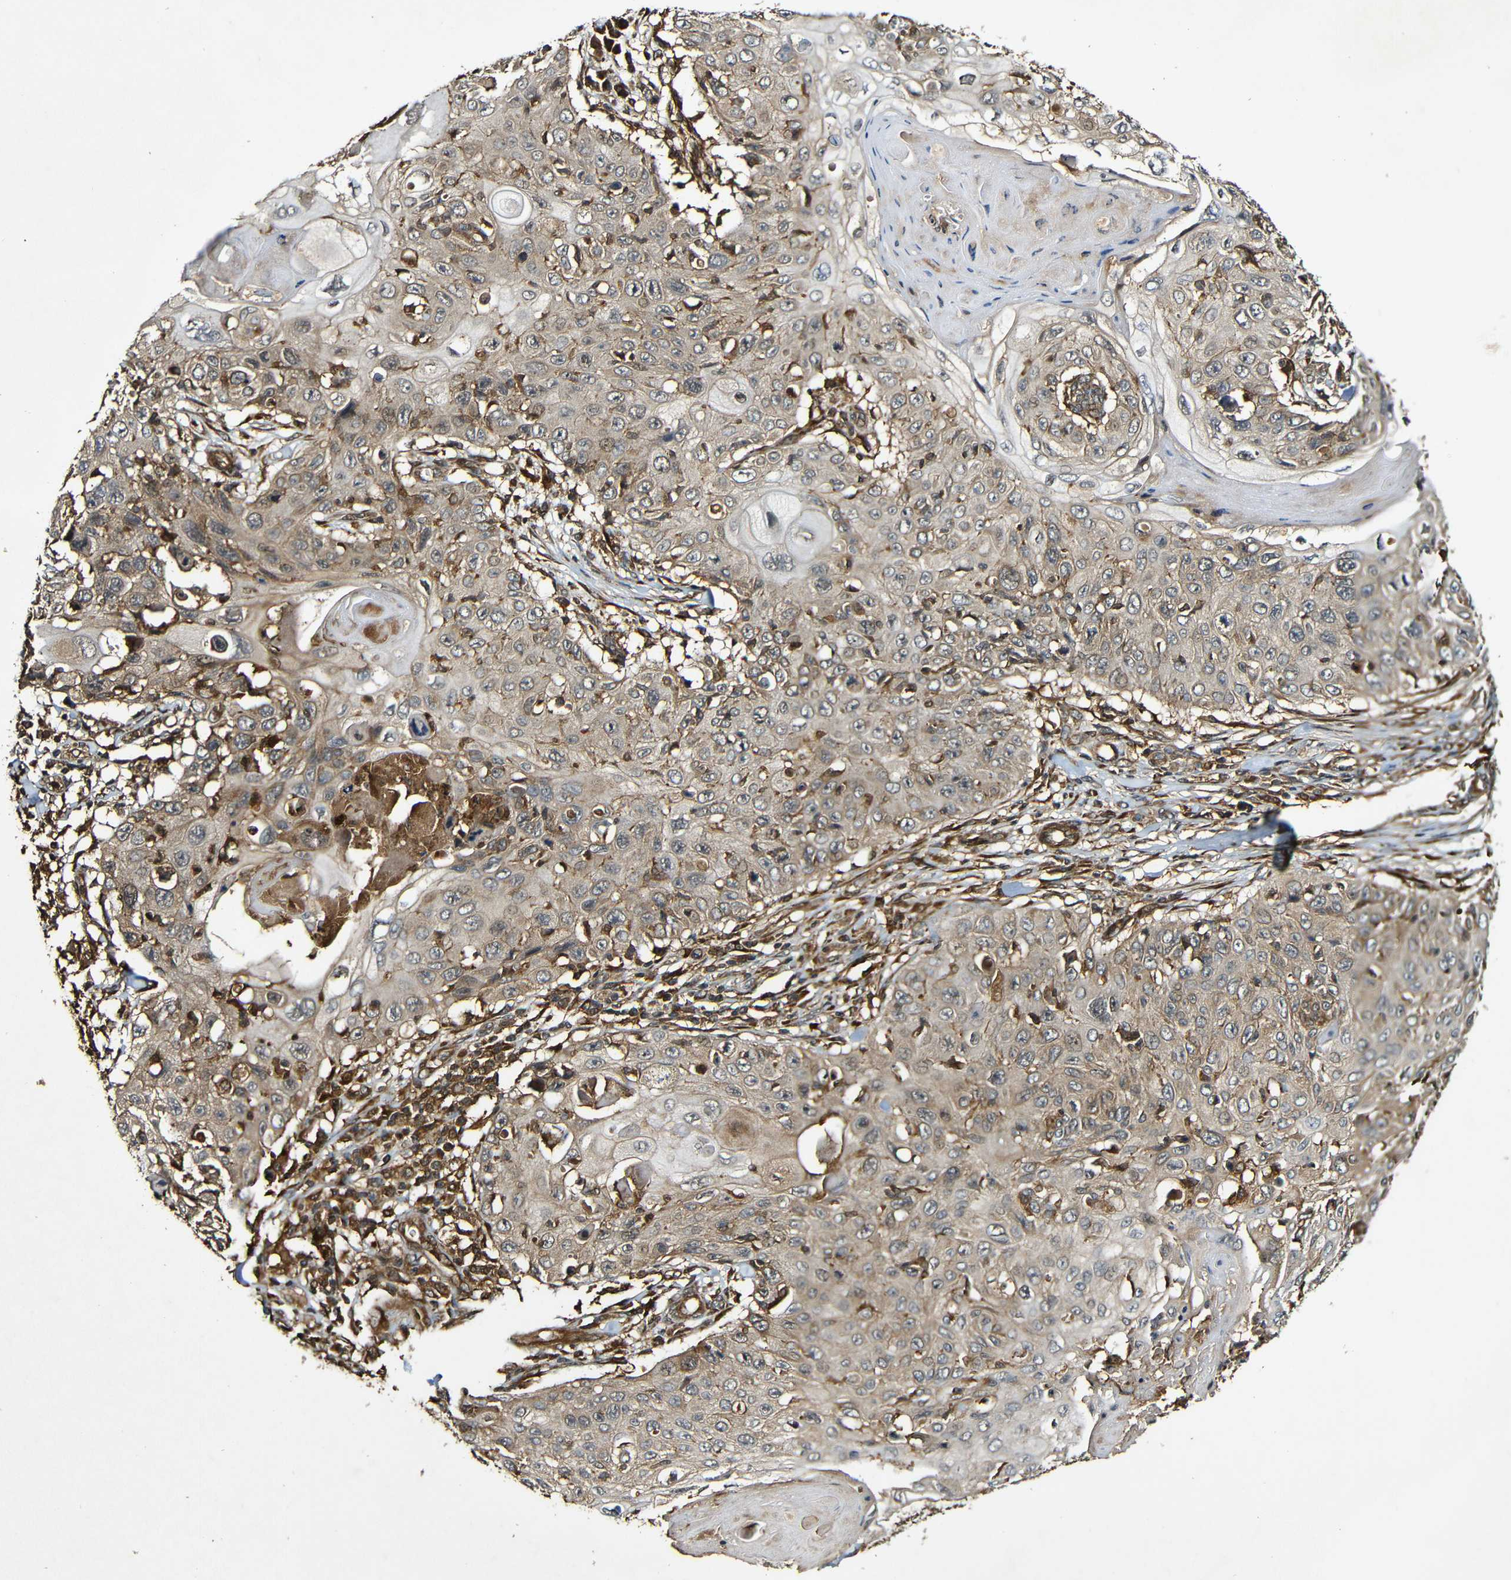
{"staining": {"intensity": "weak", "quantity": ">75%", "location": "cytoplasmic/membranous"}, "tissue": "skin cancer", "cell_type": "Tumor cells", "image_type": "cancer", "snomed": [{"axis": "morphology", "description": "Squamous cell carcinoma, NOS"}, {"axis": "topography", "description": "Skin"}], "caption": "This is a micrograph of immunohistochemistry (IHC) staining of skin squamous cell carcinoma, which shows weak staining in the cytoplasmic/membranous of tumor cells.", "gene": "CASP8", "patient": {"sex": "male", "age": 86}}